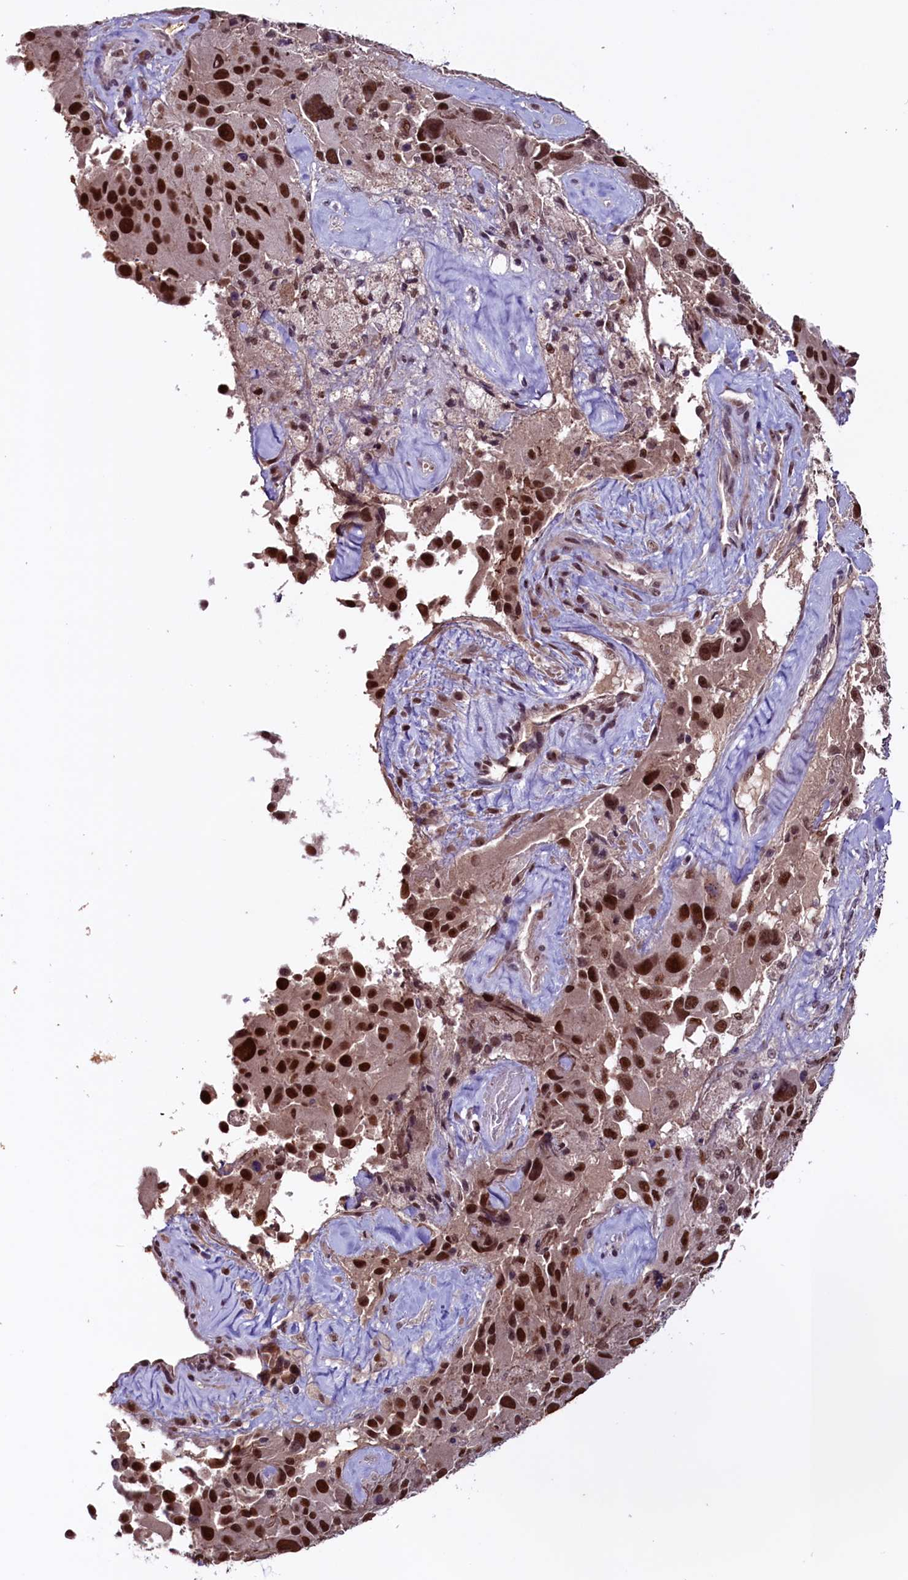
{"staining": {"intensity": "strong", "quantity": ">75%", "location": "nuclear"}, "tissue": "melanoma", "cell_type": "Tumor cells", "image_type": "cancer", "snomed": [{"axis": "morphology", "description": "Malignant melanoma, Metastatic site"}, {"axis": "topography", "description": "Lymph node"}], "caption": "The photomicrograph displays staining of malignant melanoma (metastatic site), revealing strong nuclear protein expression (brown color) within tumor cells.", "gene": "RNMT", "patient": {"sex": "male", "age": 62}}